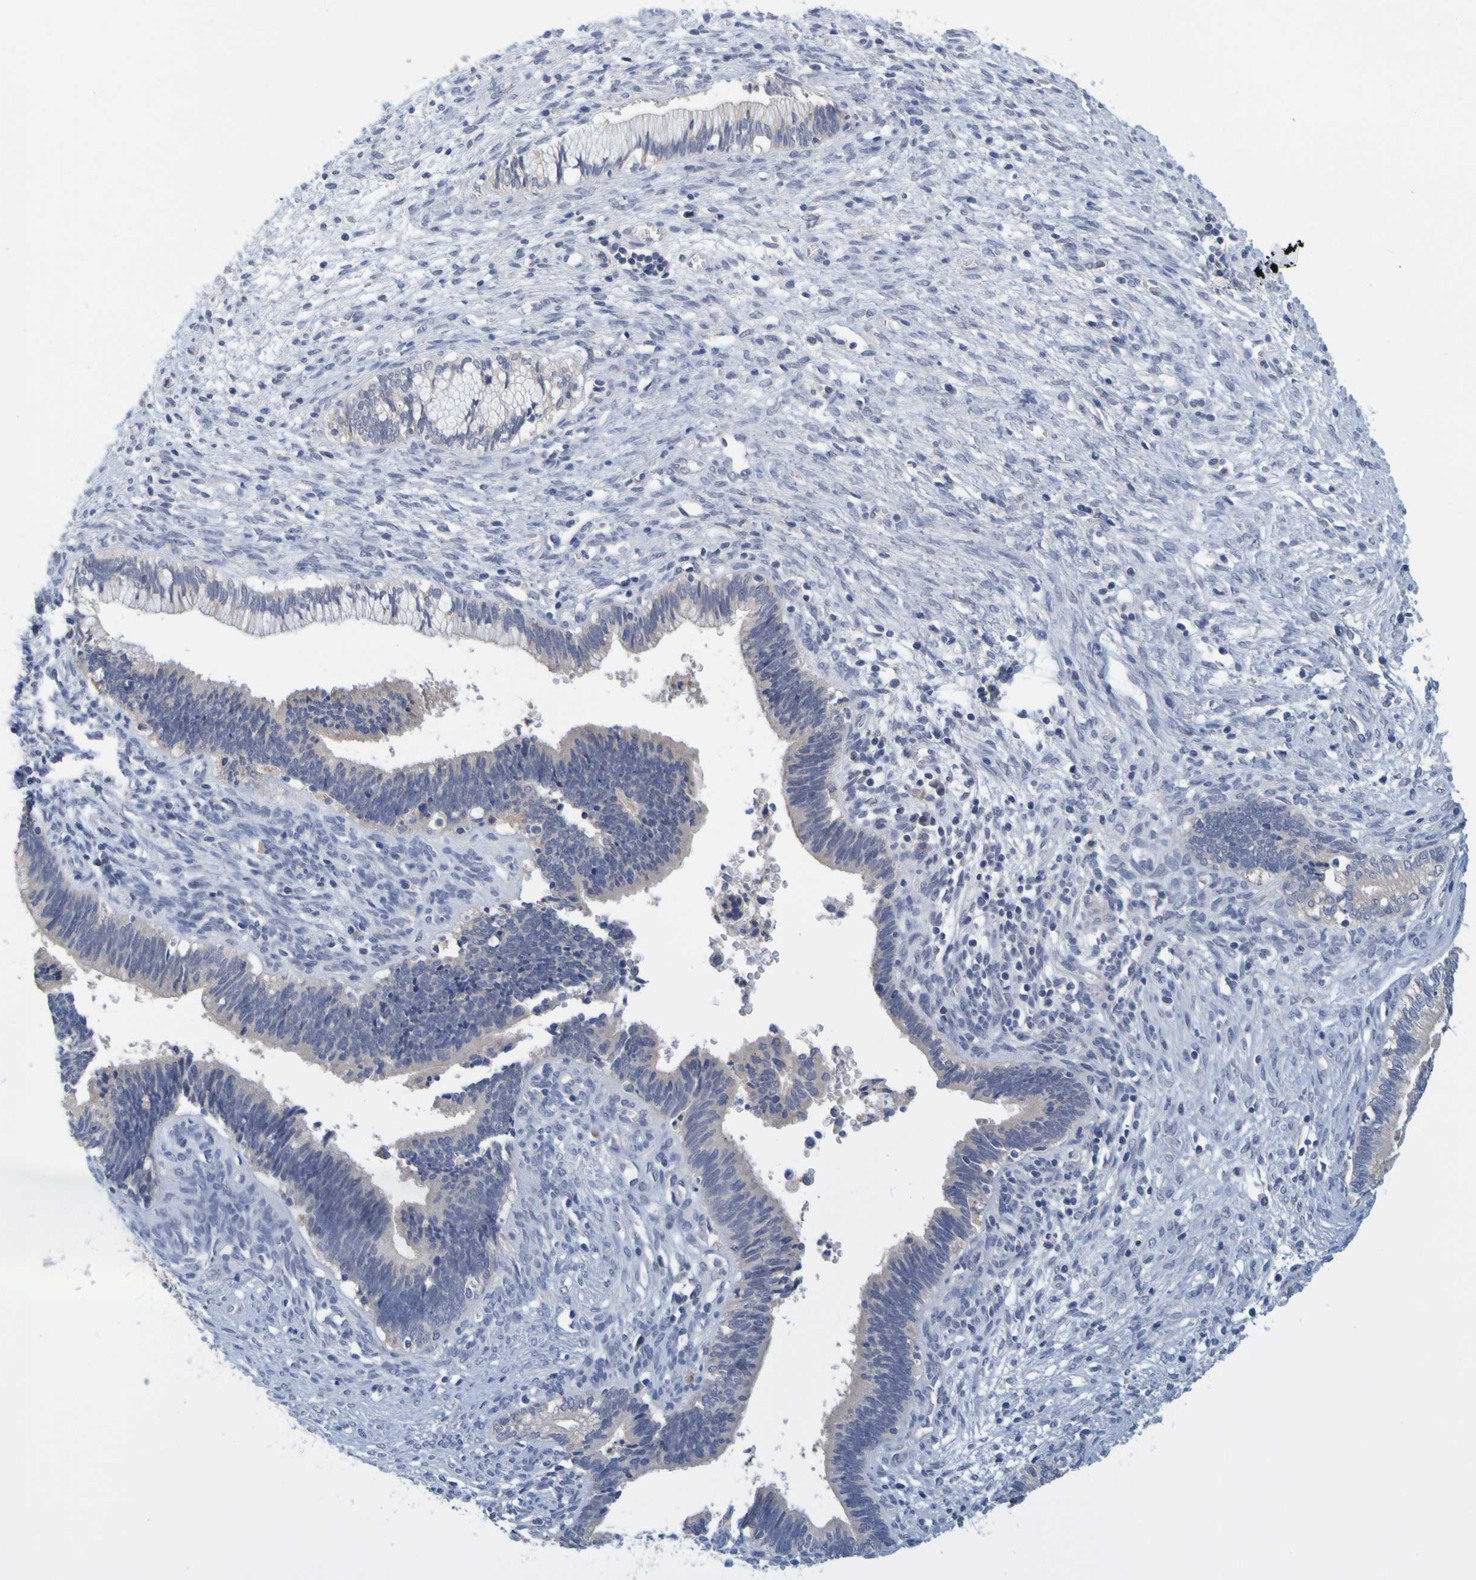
{"staining": {"intensity": "negative", "quantity": "none", "location": "none"}, "tissue": "cervical cancer", "cell_type": "Tumor cells", "image_type": "cancer", "snomed": [{"axis": "morphology", "description": "Adenocarcinoma, NOS"}, {"axis": "topography", "description": "Cervix"}], "caption": "Immunohistochemistry (IHC) photomicrograph of cervical cancer stained for a protein (brown), which exhibits no staining in tumor cells. (Stains: DAB (3,3'-diaminobenzidine) IHC with hematoxylin counter stain, Microscopy: brightfield microscopy at high magnification).", "gene": "ENDOU", "patient": {"sex": "female", "age": 44}}